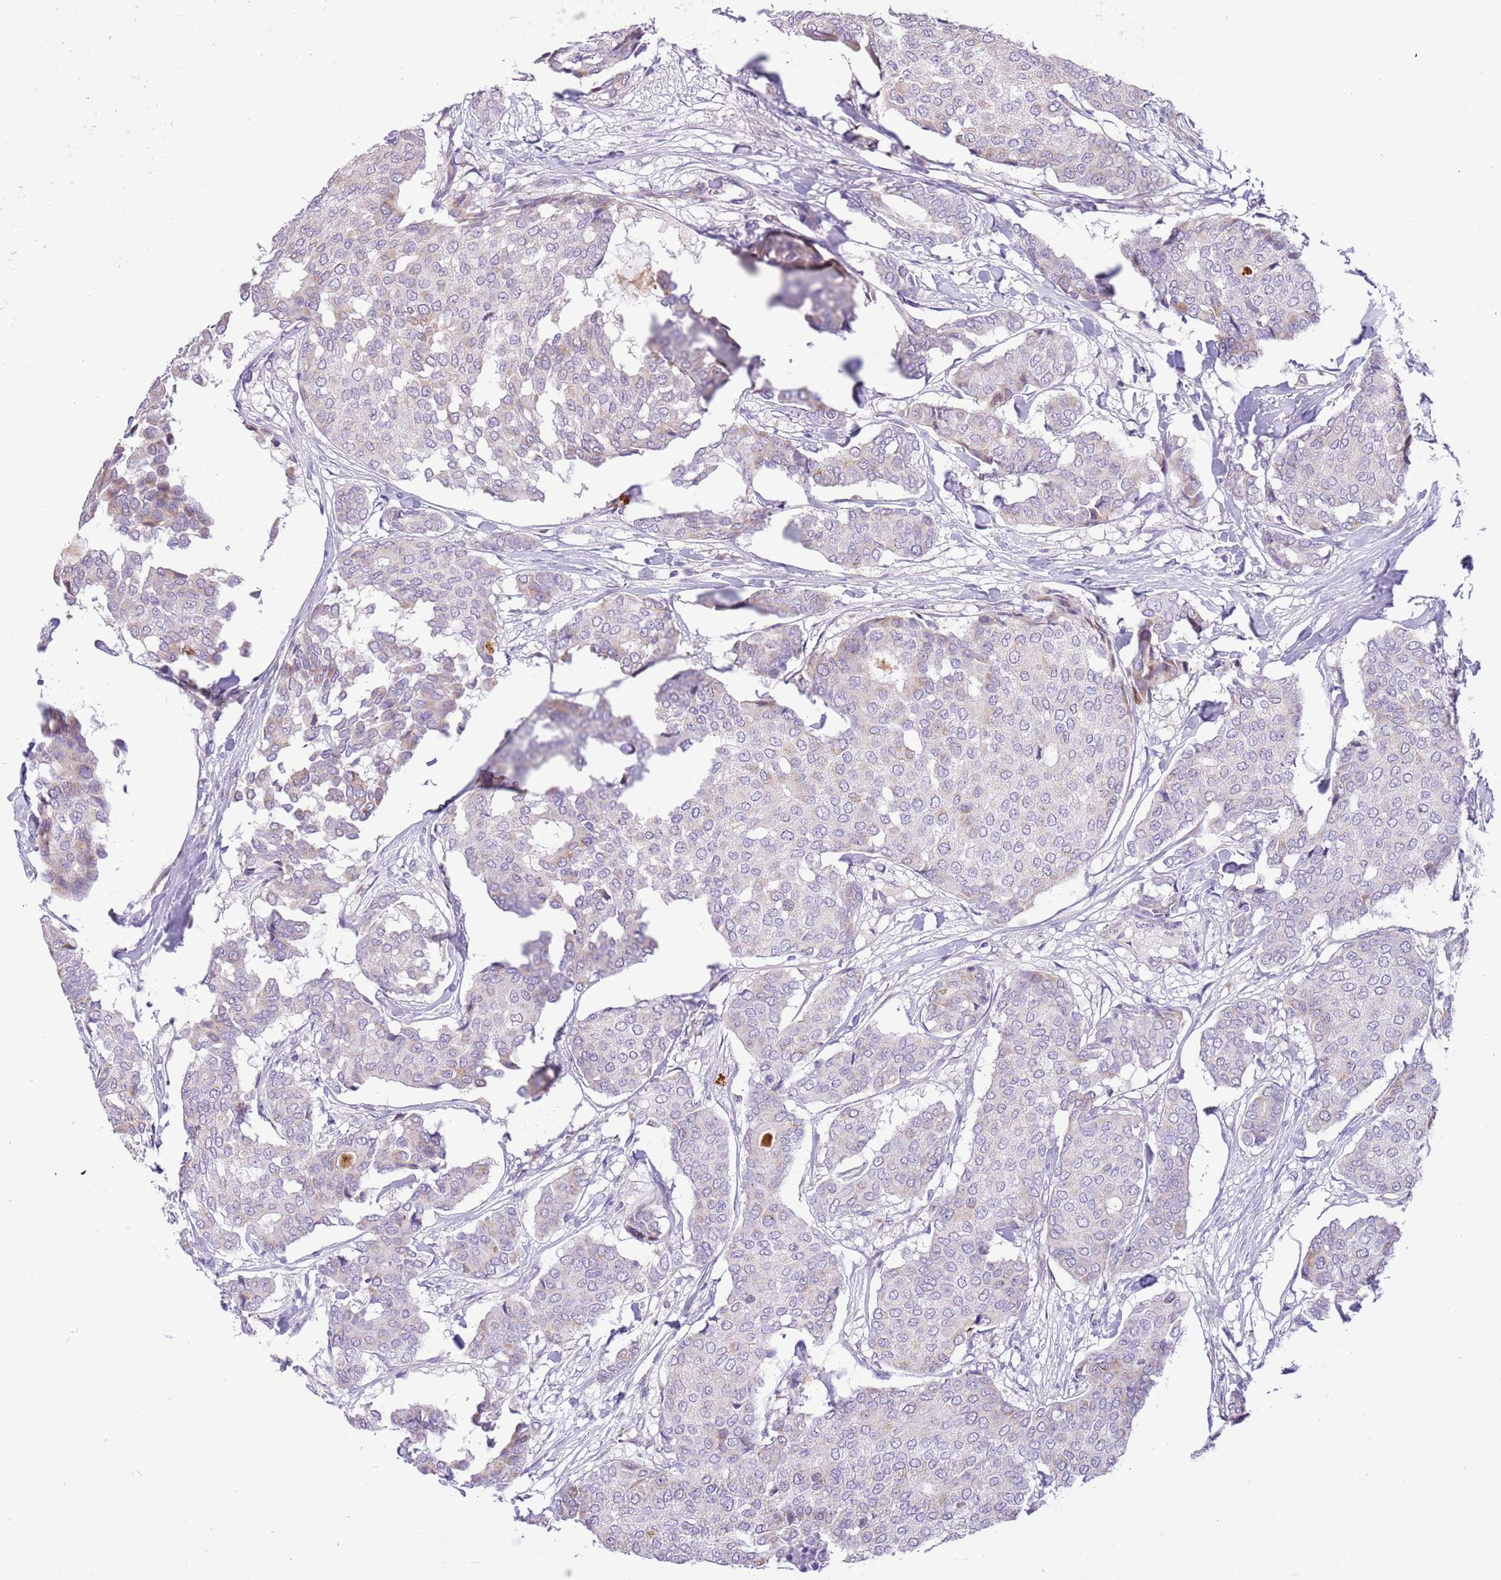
{"staining": {"intensity": "weak", "quantity": "<25%", "location": "cytoplasmic/membranous"}, "tissue": "breast cancer", "cell_type": "Tumor cells", "image_type": "cancer", "snomed": [{"axis": "morphology", "description": "Duct carcinoma"}, {"axis": "topography", "description": "Breast"}], "caption": "Tumor cells show no significant protein staining in intraductal carcinoma (breast).", "gene": "COX17", "patient": {"sex": "female", "age": 75}}